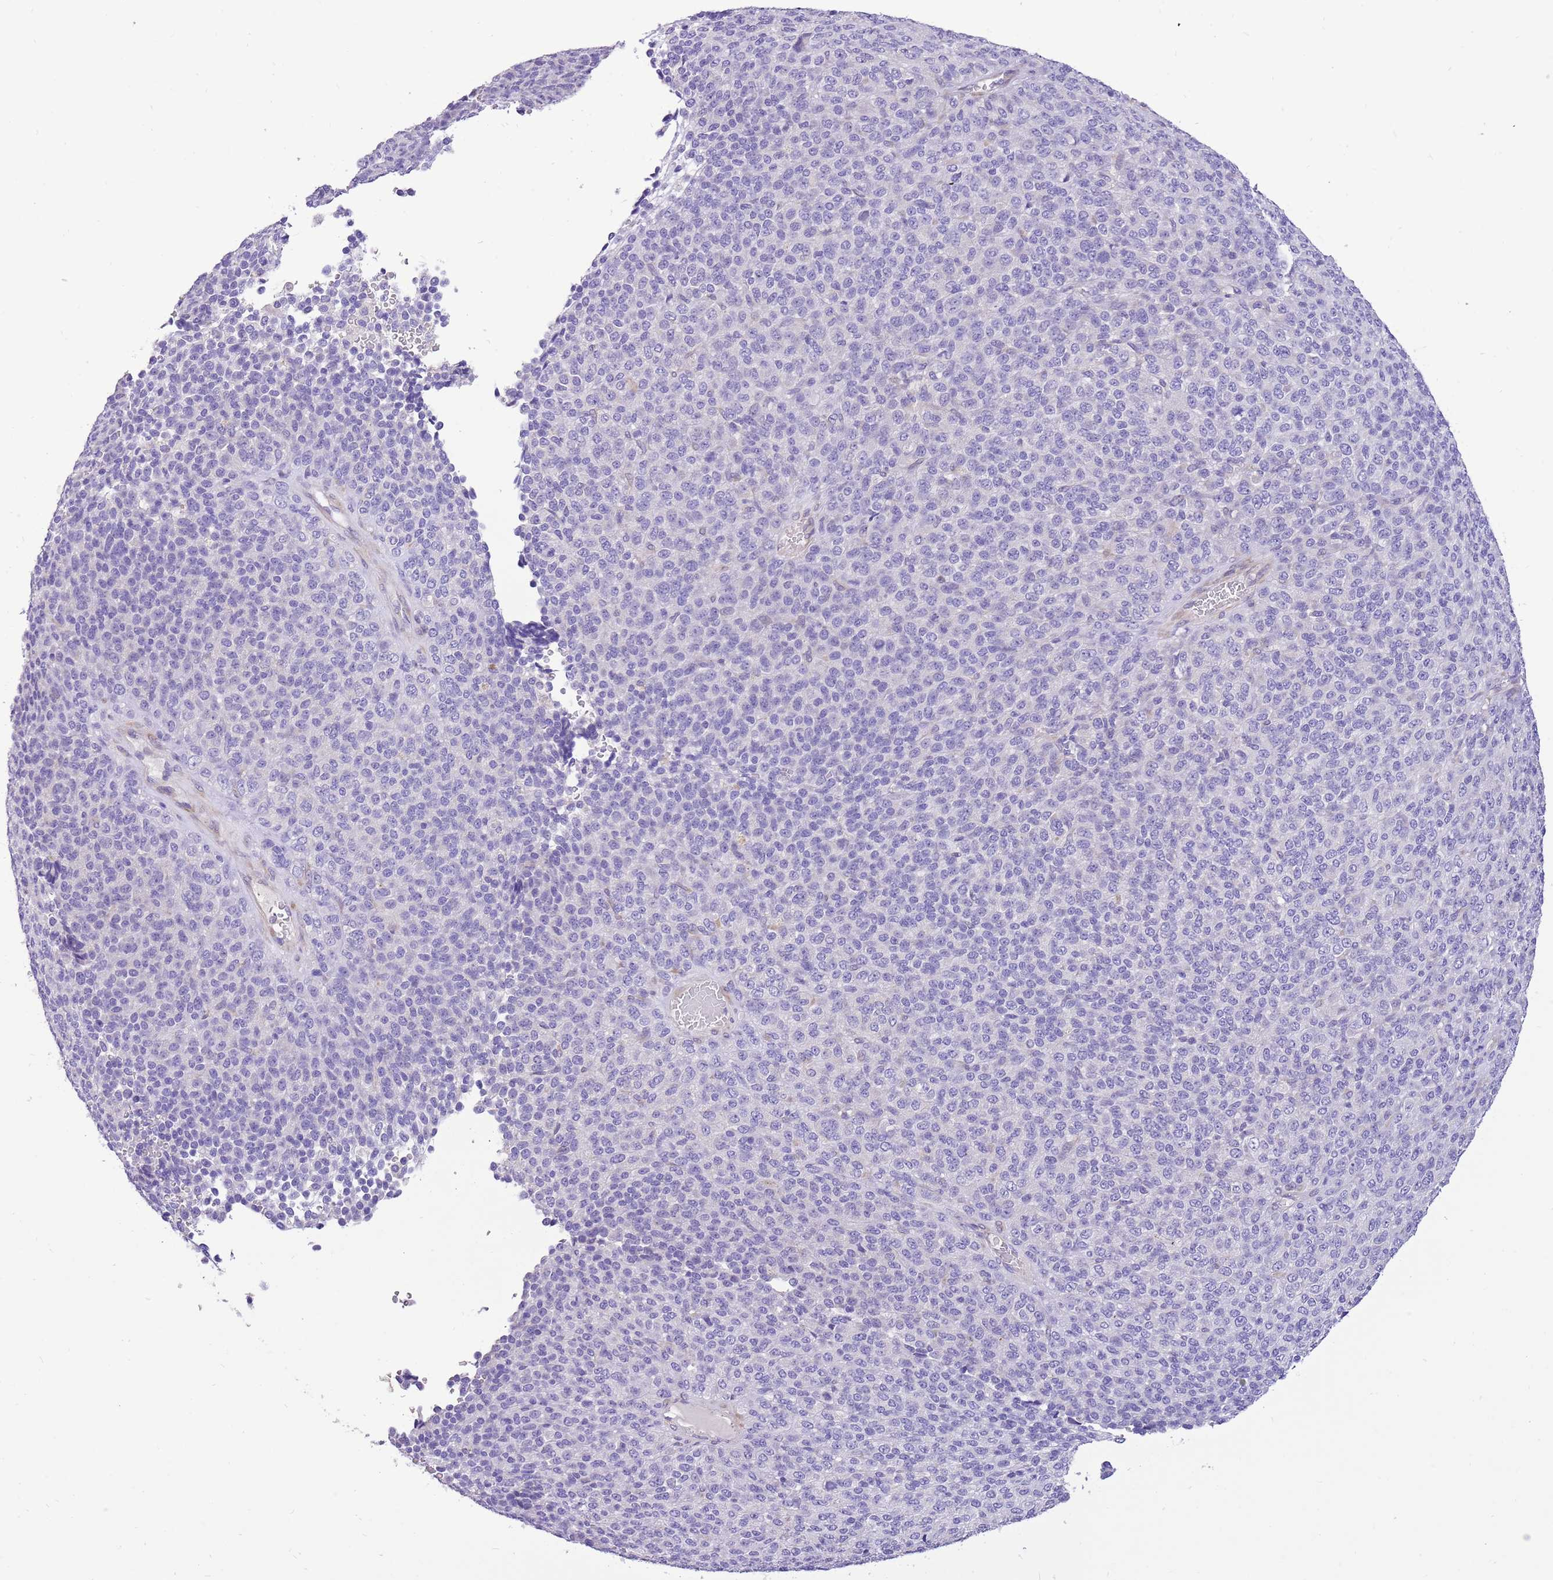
{"staining": {"intensity": "negative", "quantity": "none", "location": "none"}, "tissue": "melanoma", "cell_type": "Tumor cells", "image_type": "cancer", "snomed": [{"axis": "morphology", "description": "Malignant melanoma, Metastatic site"}, {"axis": "topography", "description": "Brain"}], "caption": "Image shows no significant protein staining in tumor cells of malignant melanoma (metastatic site).", "gene": "GLCE", "patient": {"sex": "female", "age": 56}}